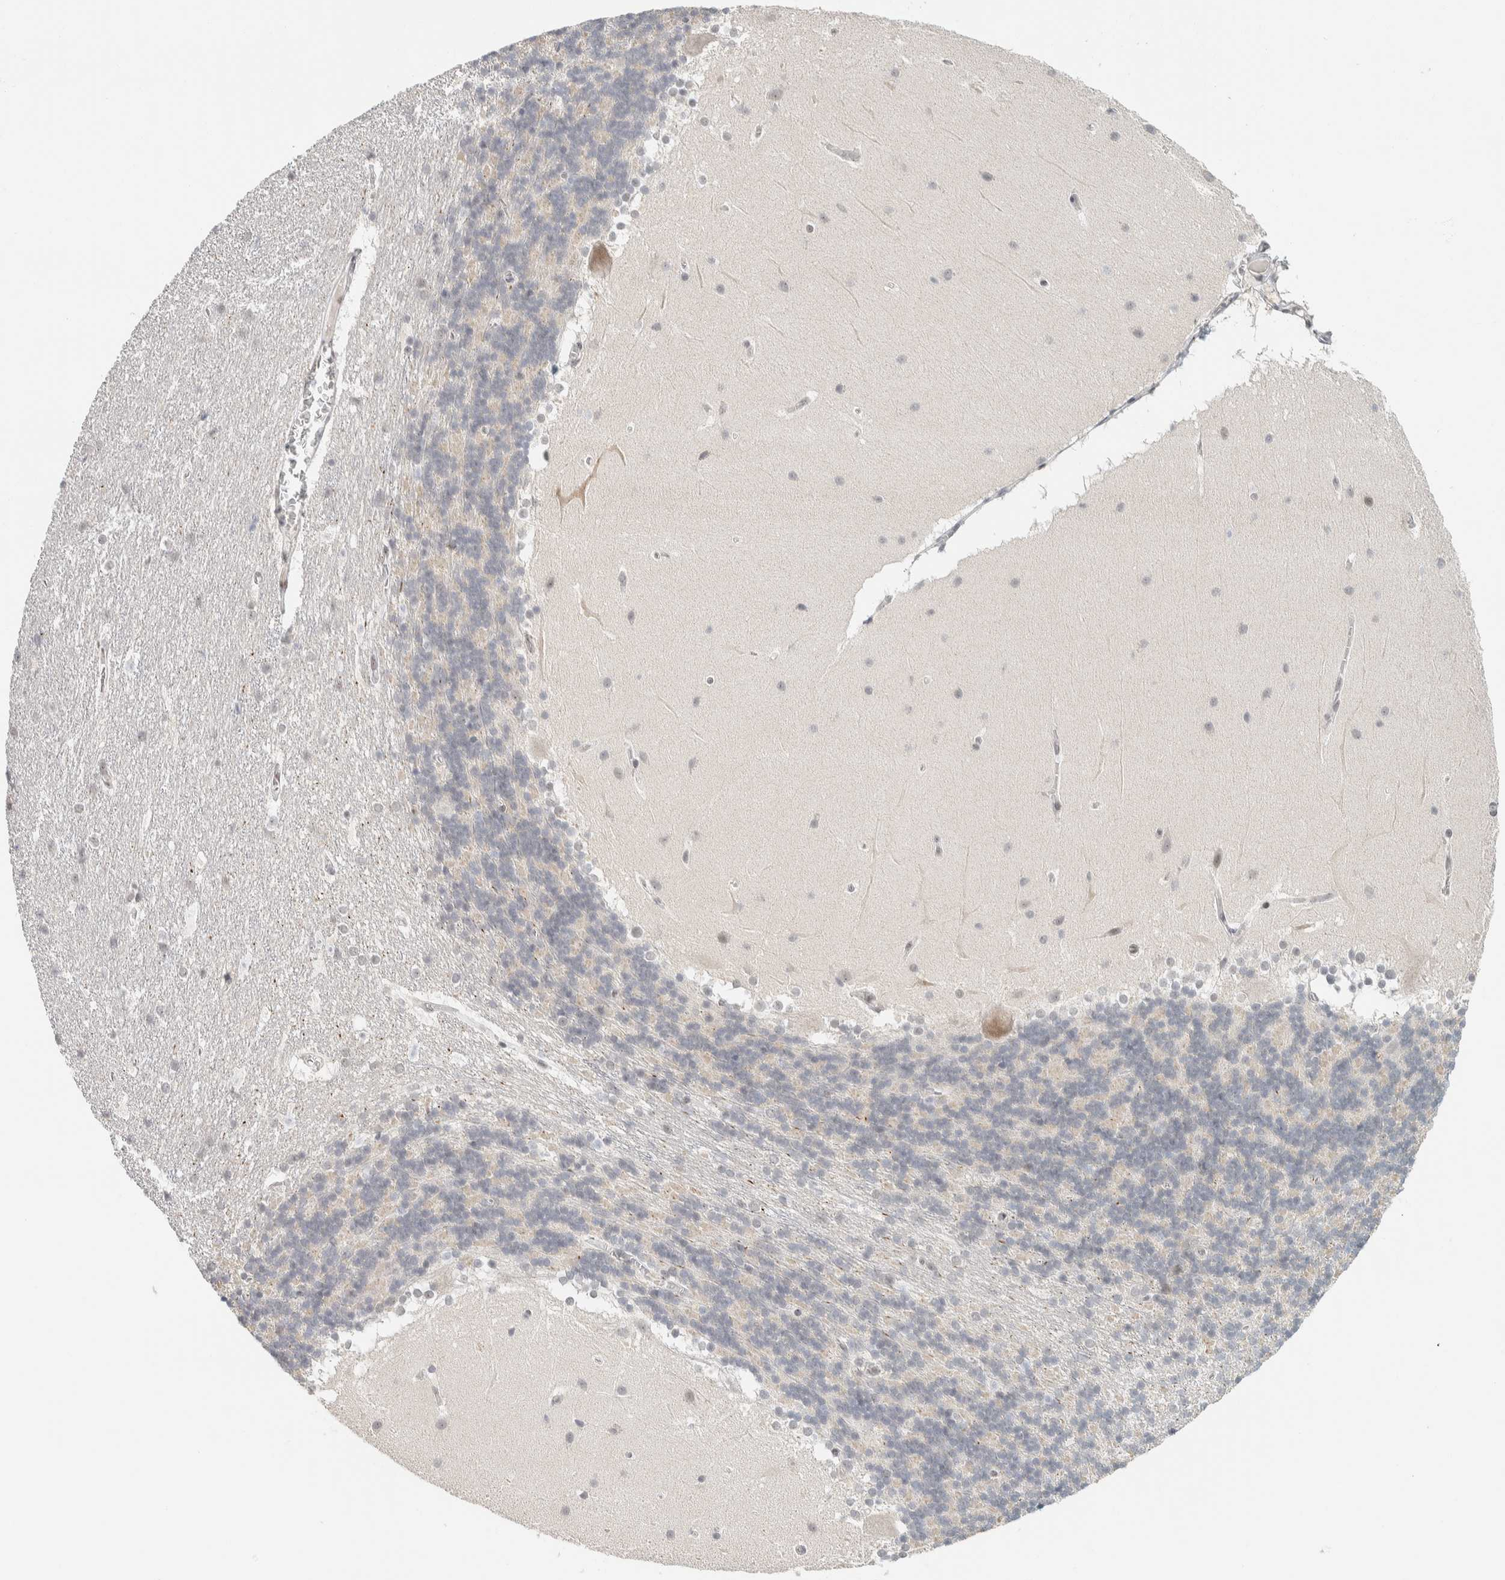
{"staining": {"intensity": "weak", "quantity": "<25%", "location": "nuclear"}, "tissue": "cerebellum", "cell_type": "Cells in granular layer", "image_type": "normal", "snomed": [{"axis": "morphology", "description": "Normal tissue, NOS"}, {"axis": "topography", "description": "Cerebellum"}], "caption": "A high-resolution micrograph shows IHC staining of benign cerebellum, which exhibits no significant staining in cells in granular layer.", "gene": "ZBTB2", "patient": {"sex": "female", "age": 19}}